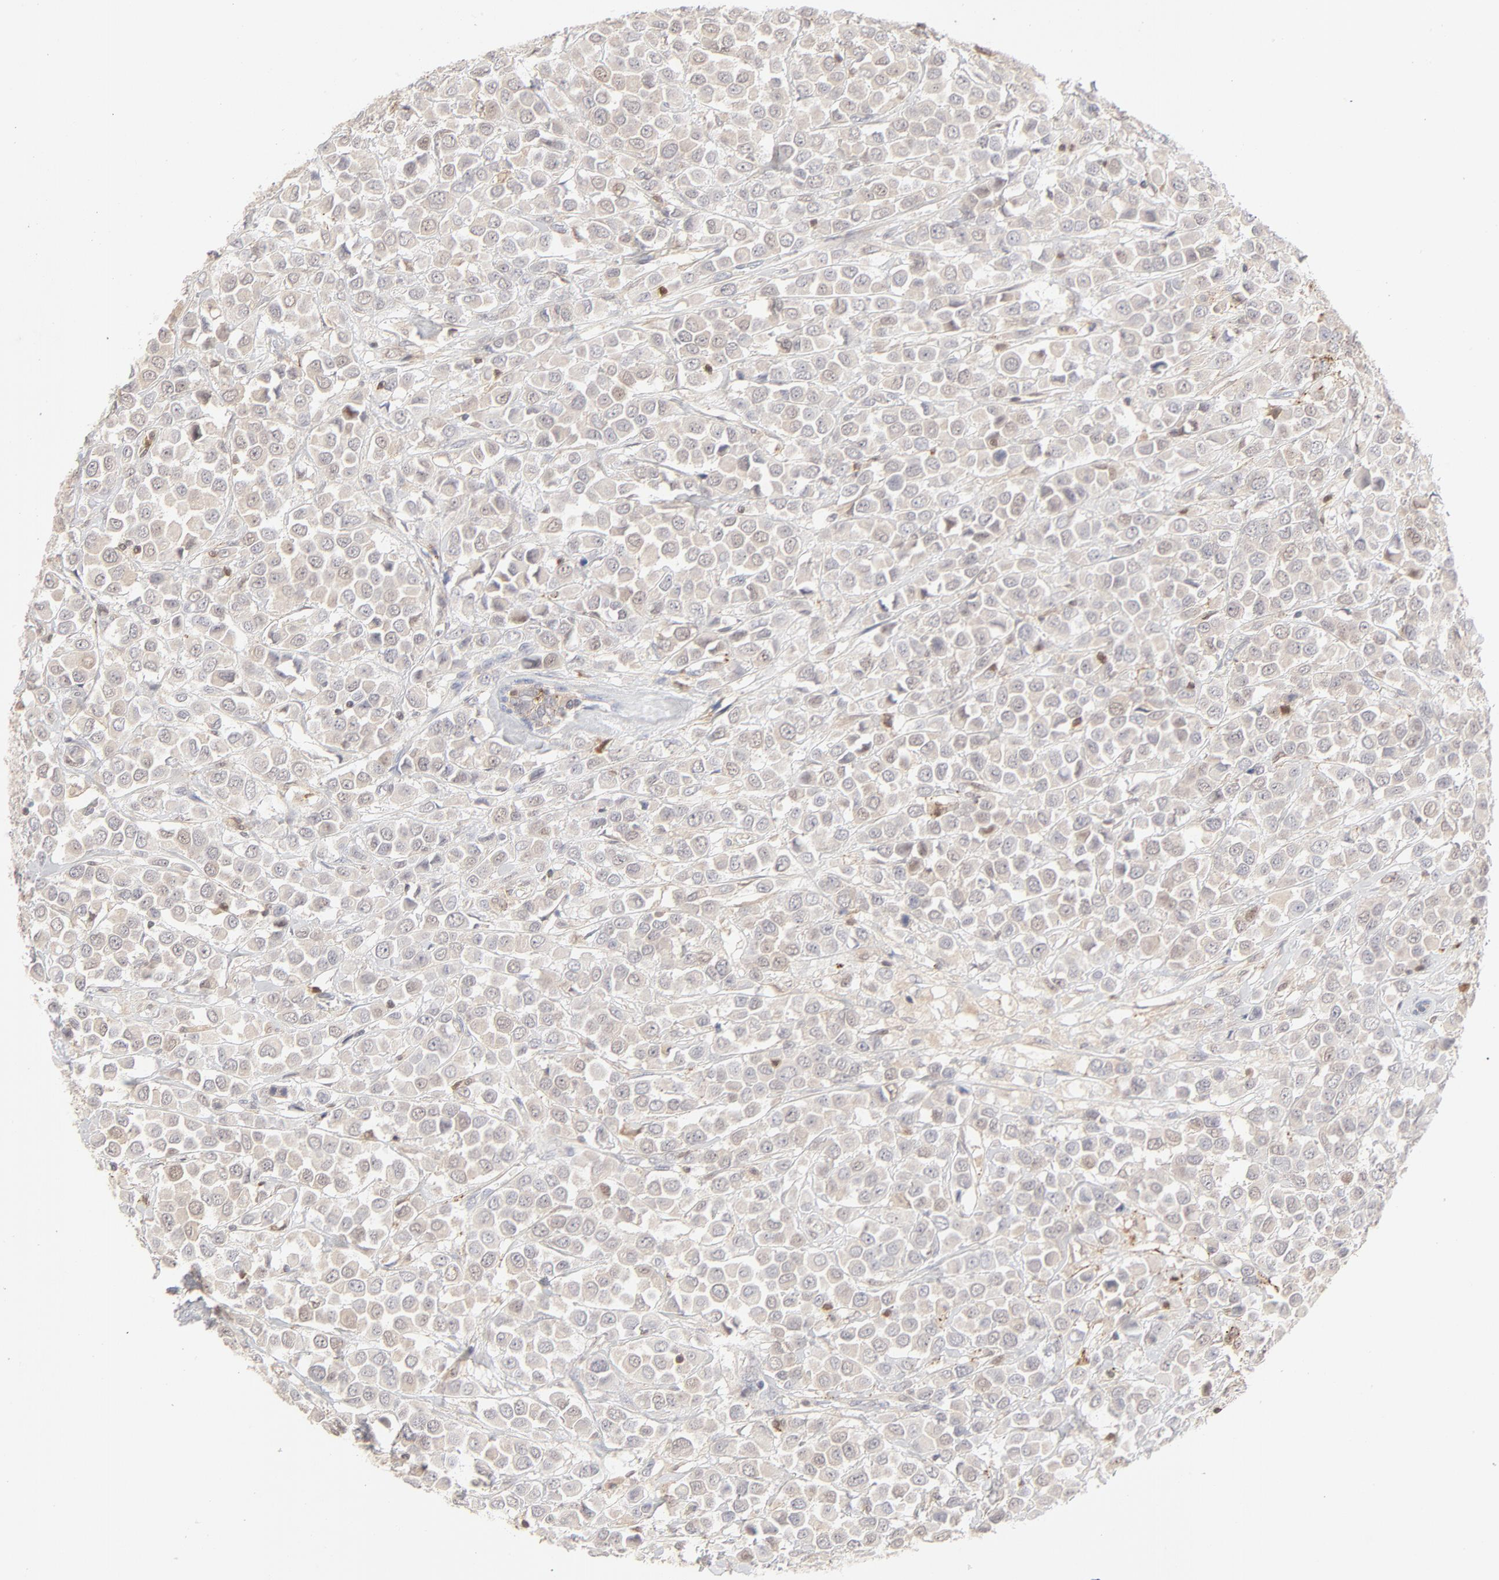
{"staining": {"intensity": "moderate", "quantity": "<25%", "location": "cytoplasmic/membranous"}, "tissue": "breast cancer", "cell_type": "Tumor cells", "image_type": "cancer", "snomed": [{"axis": "morphology", "description": "Duct carcinoma"}, {"axis": "topography", "description": "Breast"}], "caption": "Human intraductal carcinoma (breast) stained for a protein (brown) exhibits moderate cytoplasmic/membranous positive positivity in approximately <25% of tumor cells.", "gene": "CDK6", "patient": {"sex": "female", "age": 61}}